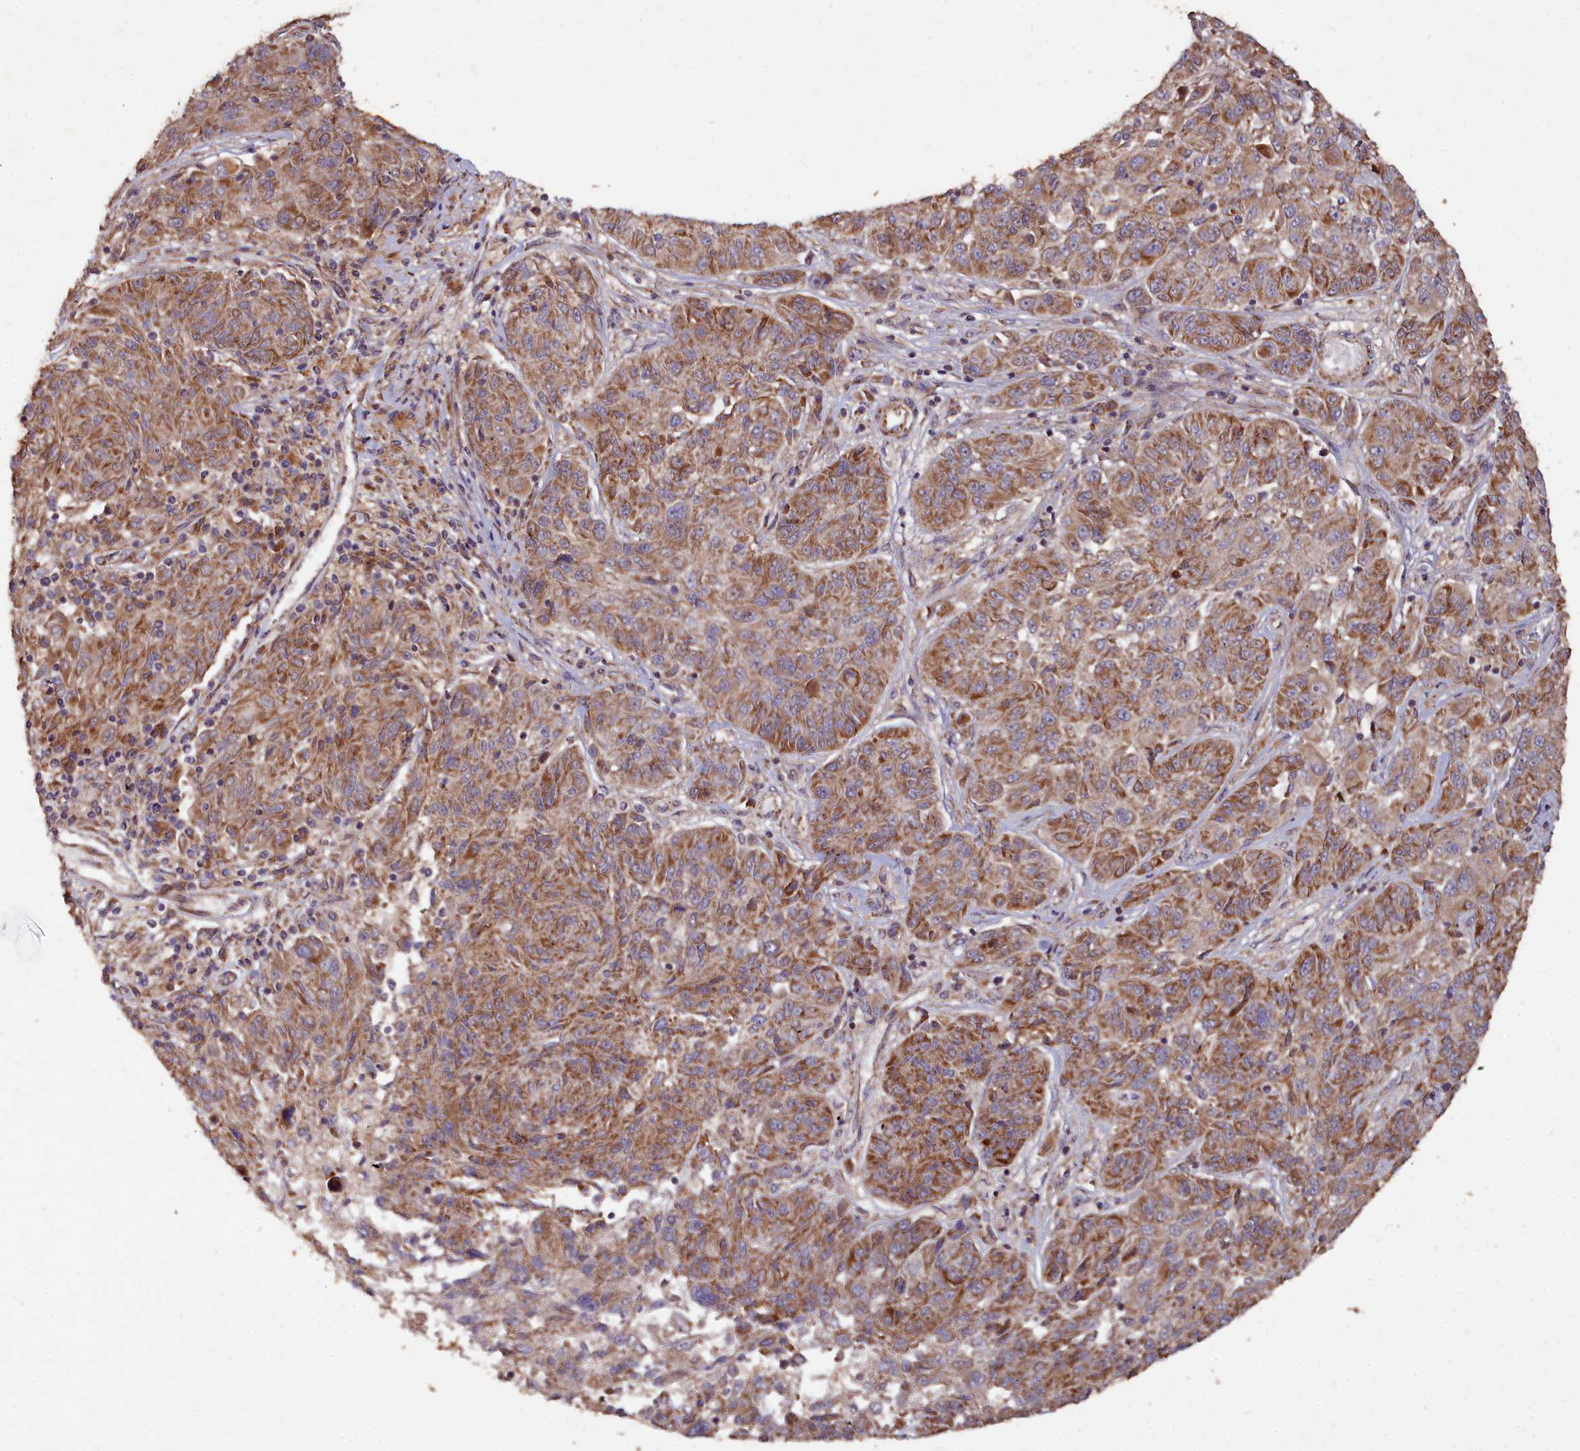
{"staining": {"intensity": "moderate", "quantity": ">75%", "location": "cytoplasmic/membranous"}, "tissue": "melanoma", "cell_type": "Tumor cells", "image_type": "cancer", "snomed": [{"axis": "morphology", "description": "Malignant melanoma, NOS"}, {"axis": "topography", "description": "Skin"}], "caption": "DAB immunohistochemical staining of melanoma reveals moderate cytoplasmic/membranous protein positivity in about >75% of tumor cells.", "gene": "COX11", "patient": {"sex": "male", "age": 53}}